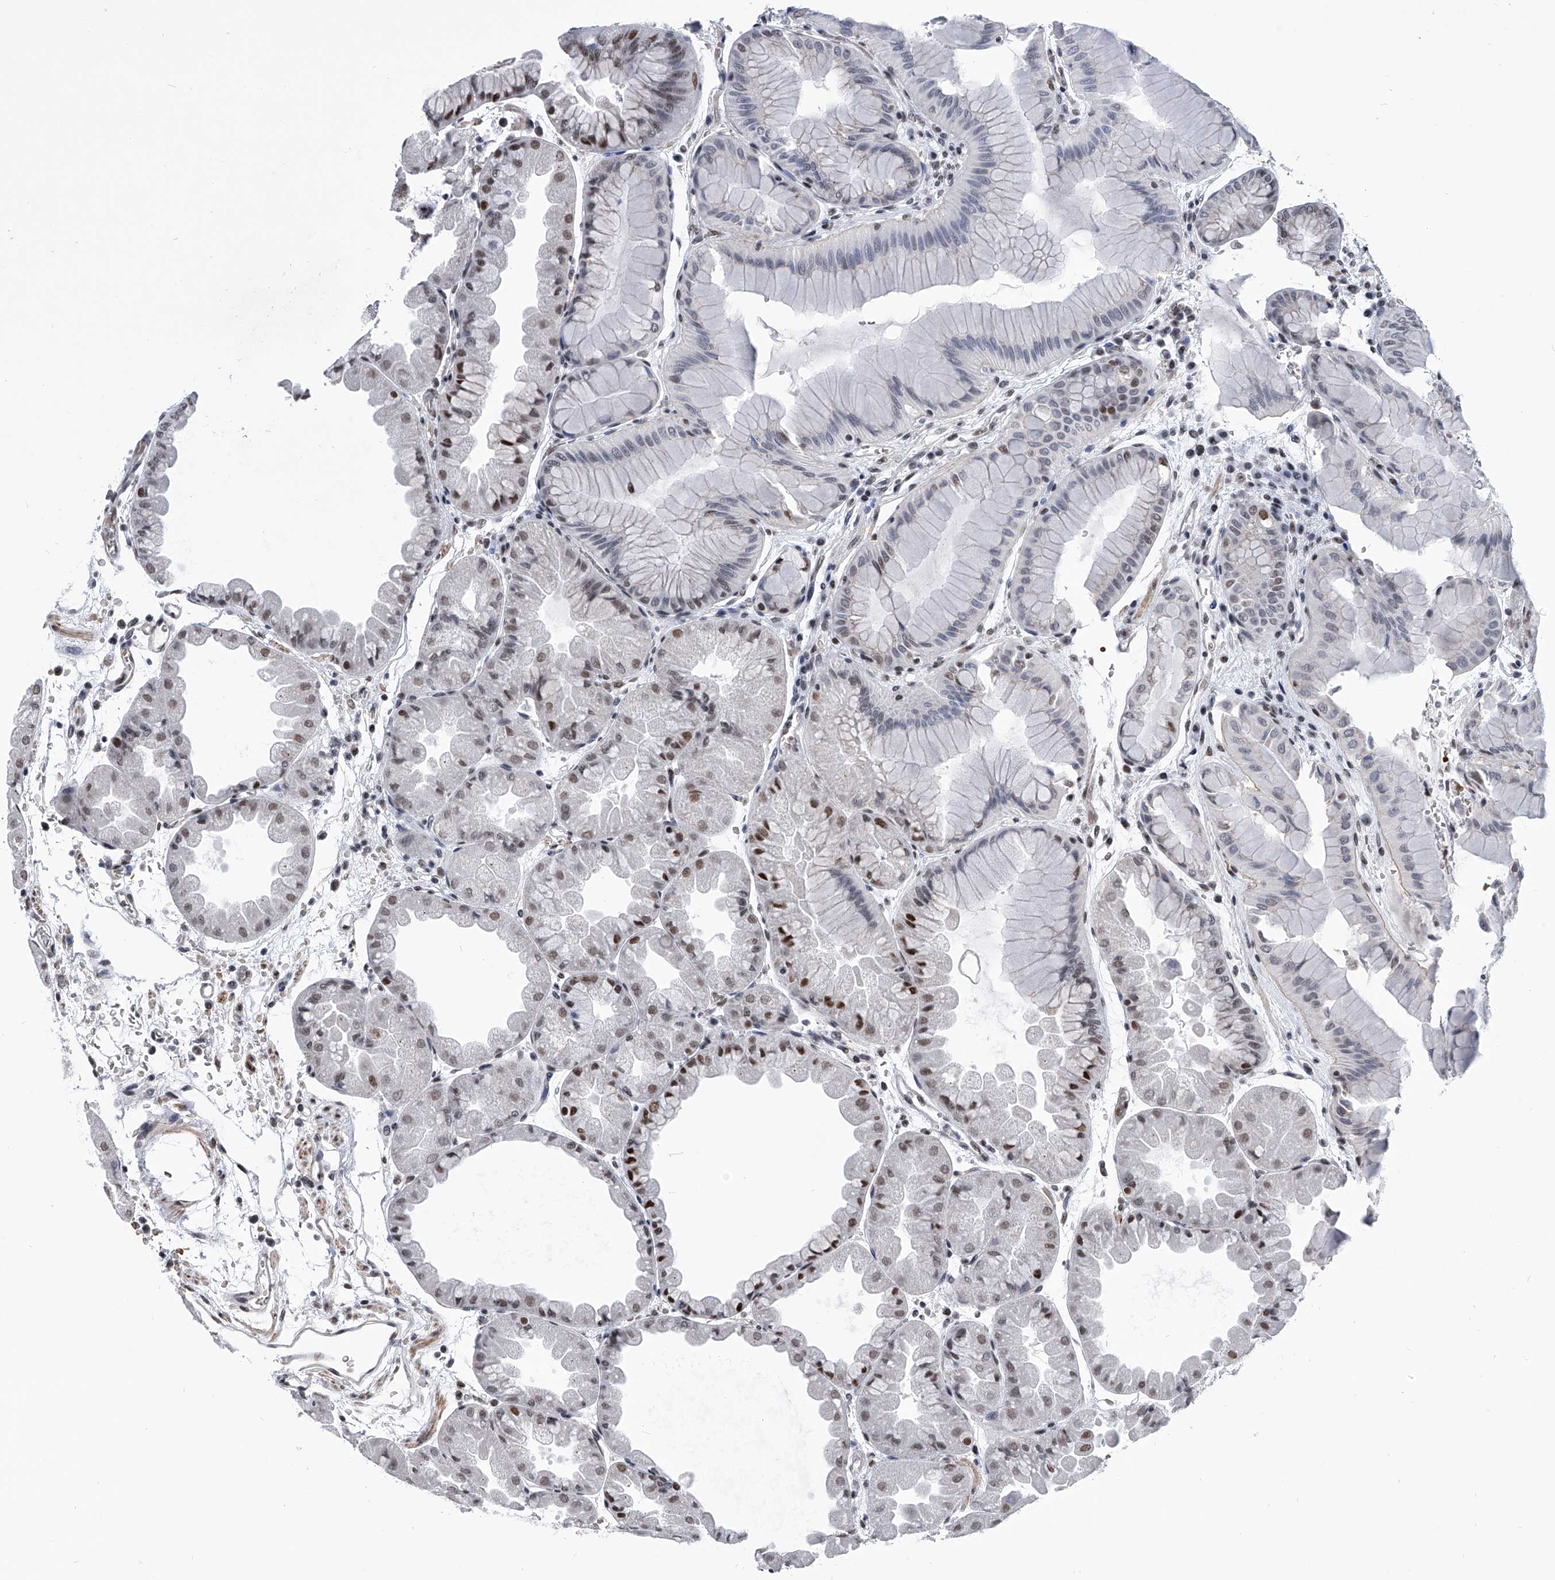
{"staining": {"intensity": "strong", "quantity": "25%-75%", "location": "nuclear"}, "tissue": "stomach", "cell_type": "Glandular cells", "image_type": "normal", "snomed": [{"axis": "morphology", "description": "Normal tissue, NOS"}, {"axis": "topography", "description": "Stomach, upper"}], "caption": "Protein staining displays strong nuclear staining in approximately 25%-75% of glandular cells in benign stomach.", "gene": "SIM2", "patient": {"sex": "male", "age": 47}}